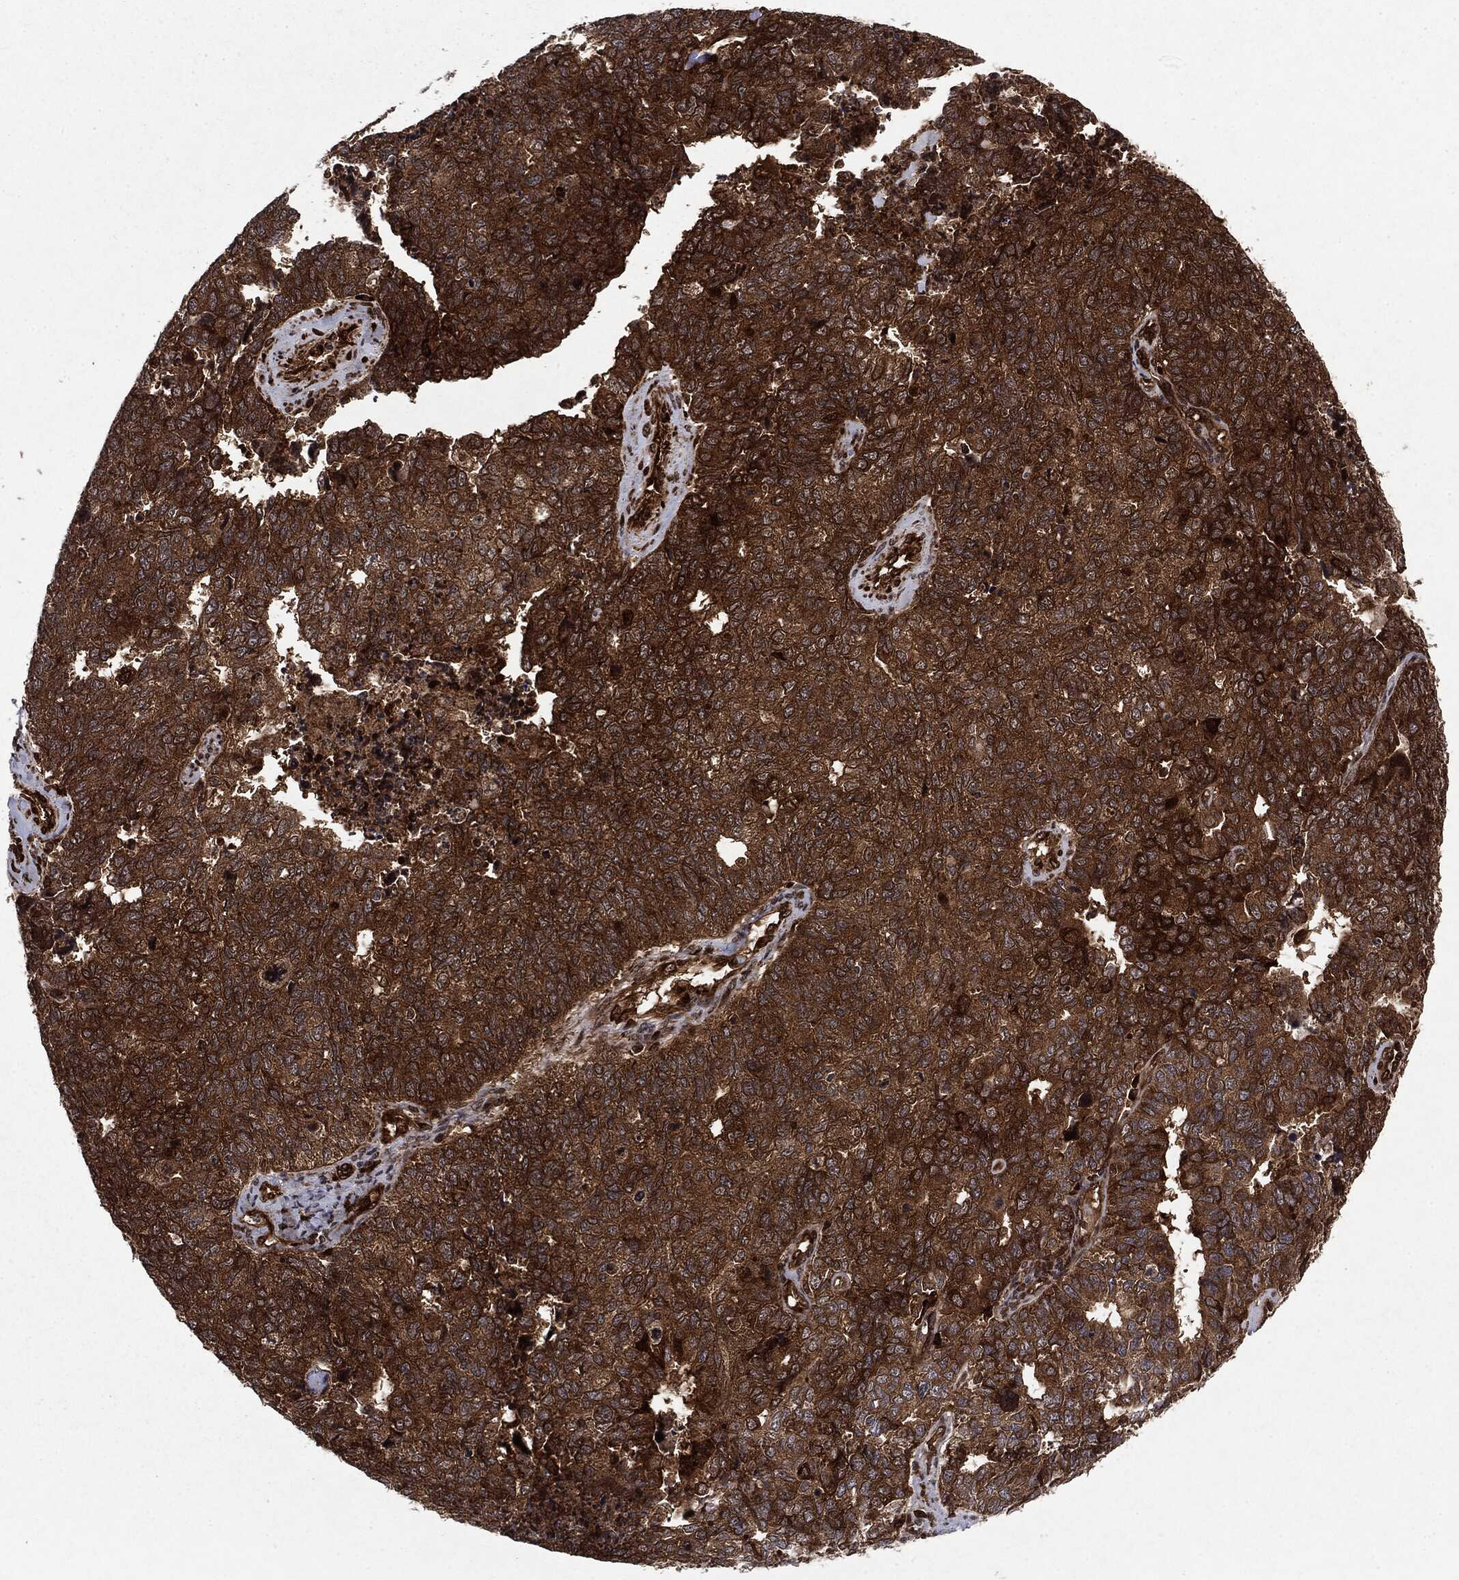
{"staining": {"intensity": "strong", "quantity": ">75%", "location": "cytoplasmic/membranous"}, "tissue": "cervical cancer", "cell_type": "Tumor cells", "image_type": "cancer", "snomed": [{"axis": "morphology", "description": "Squamous cell carcinoma, NOS"}, {"axis": "topography", "description": "Cervix"}], "caption": "Immunohistochemistry staining of cervical cancer, which demonstrates high levels of strong cytoplasmic/membranous expression in approximately >75% of tumor cells indicating strong cytoplasmic/membranous protein expression. The staining was performed using DAB (3,3'-diaminobenzidine) (brown) for protein detection and nuclei were counterstained in hematoxylin (blue).", "gene": "OTUB1", "patient": {"sex": "female", "age": 63}}